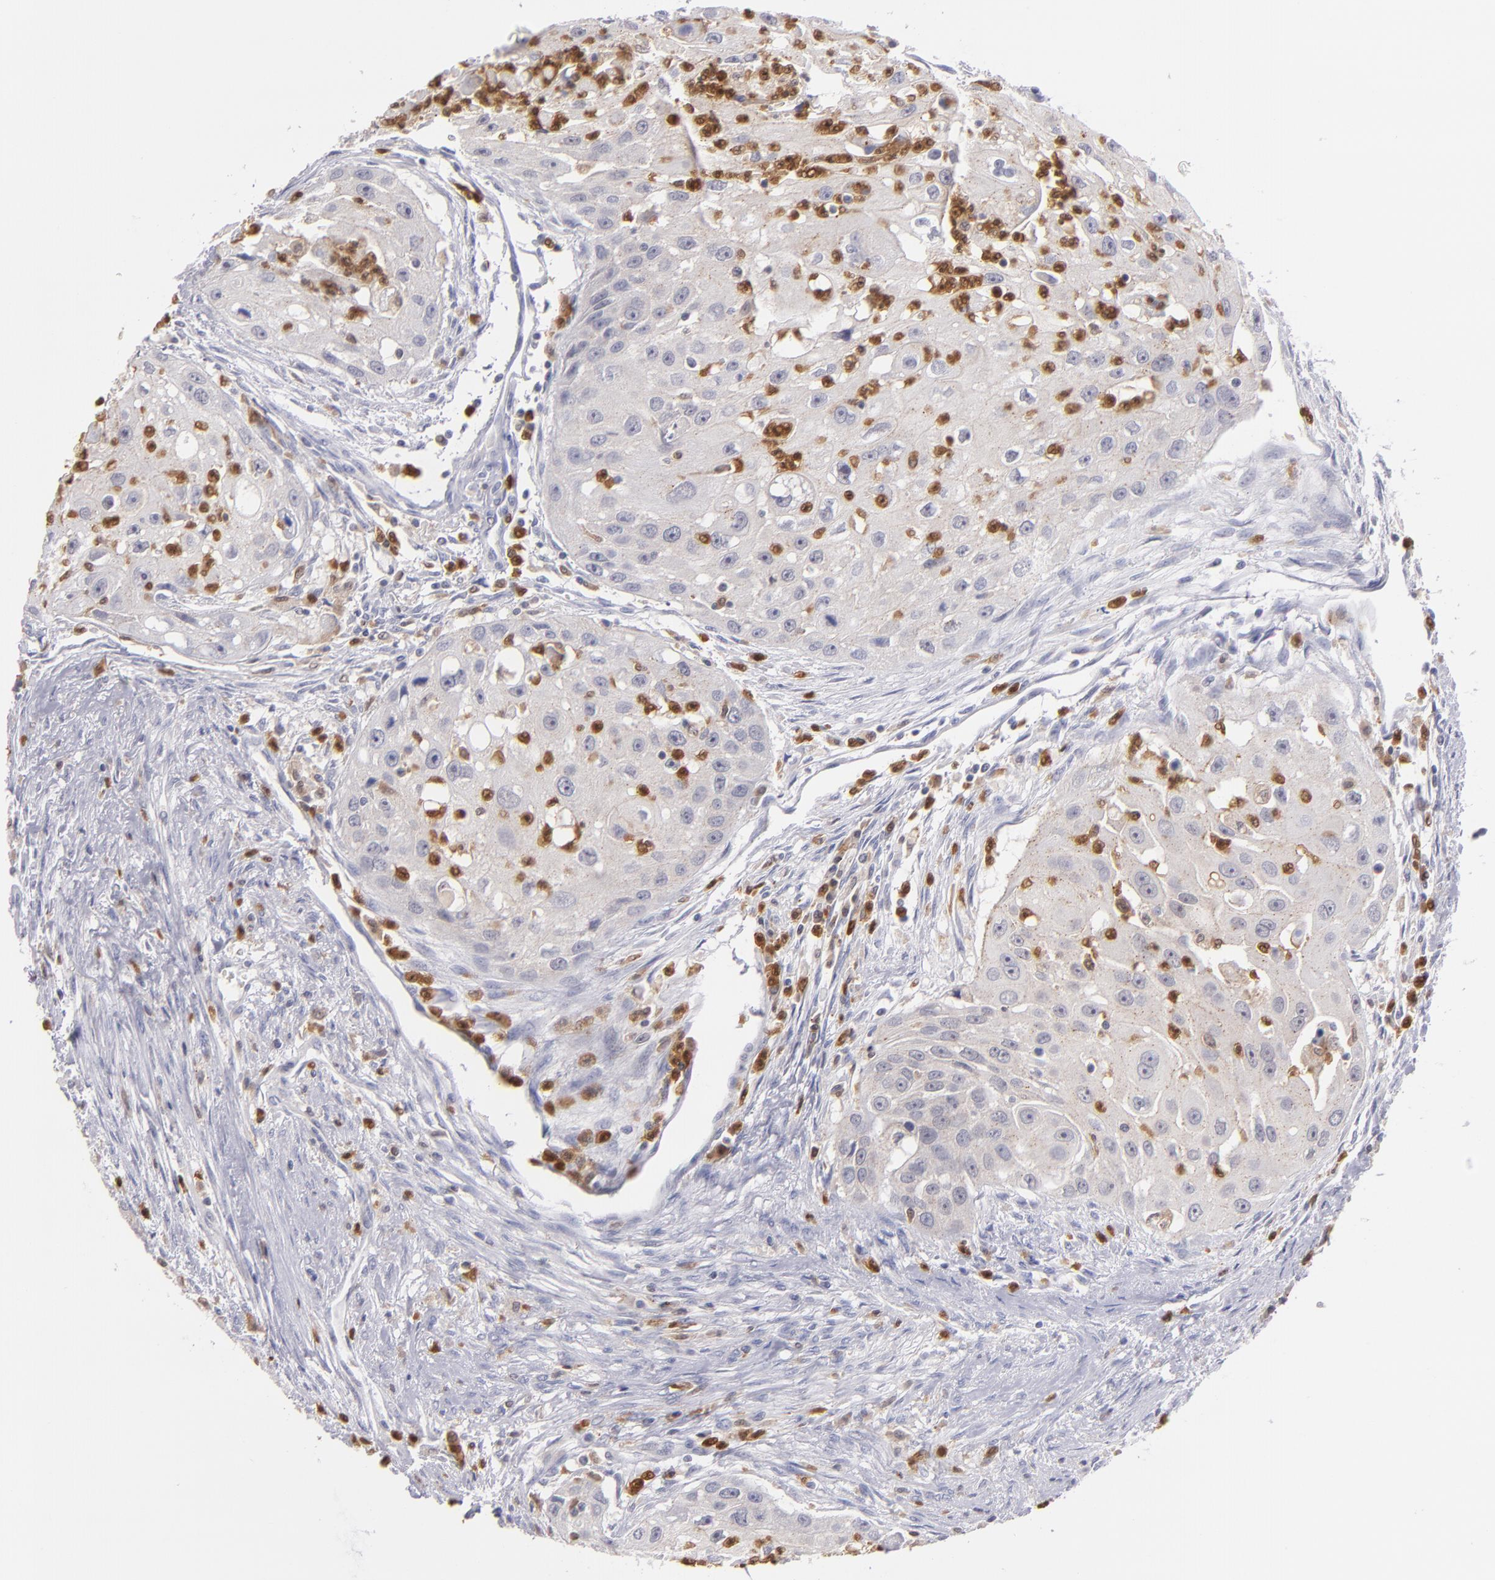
{"staining": {"intensity": "strong", "quantity": "<25%", "location": "cytoplasmic/membranous"}, "tissue": "head and neck cancer", "cell_type": "Tumor cells", "image_type": "cancer", "snomed": [{"axis": "morphology", "description": "Squamous cell carcinoma, NOS"}, {"axis": "topography", "description": "Head-Neck"}], "caption": "High-power microscopy captured an immunohistochemistry (IHC) micrograph of head and neck squamous cell carcinoma, revealing strong cytoplasmic/membranous positivity in about <25% of tumor cells. The staining is performed using DAB brown chromogen to label protein expression. The nuclei are counter-stained blue using hematoxylin.", "gene": "PRKCD", "patient": {"sex": "male", "age": 64}}